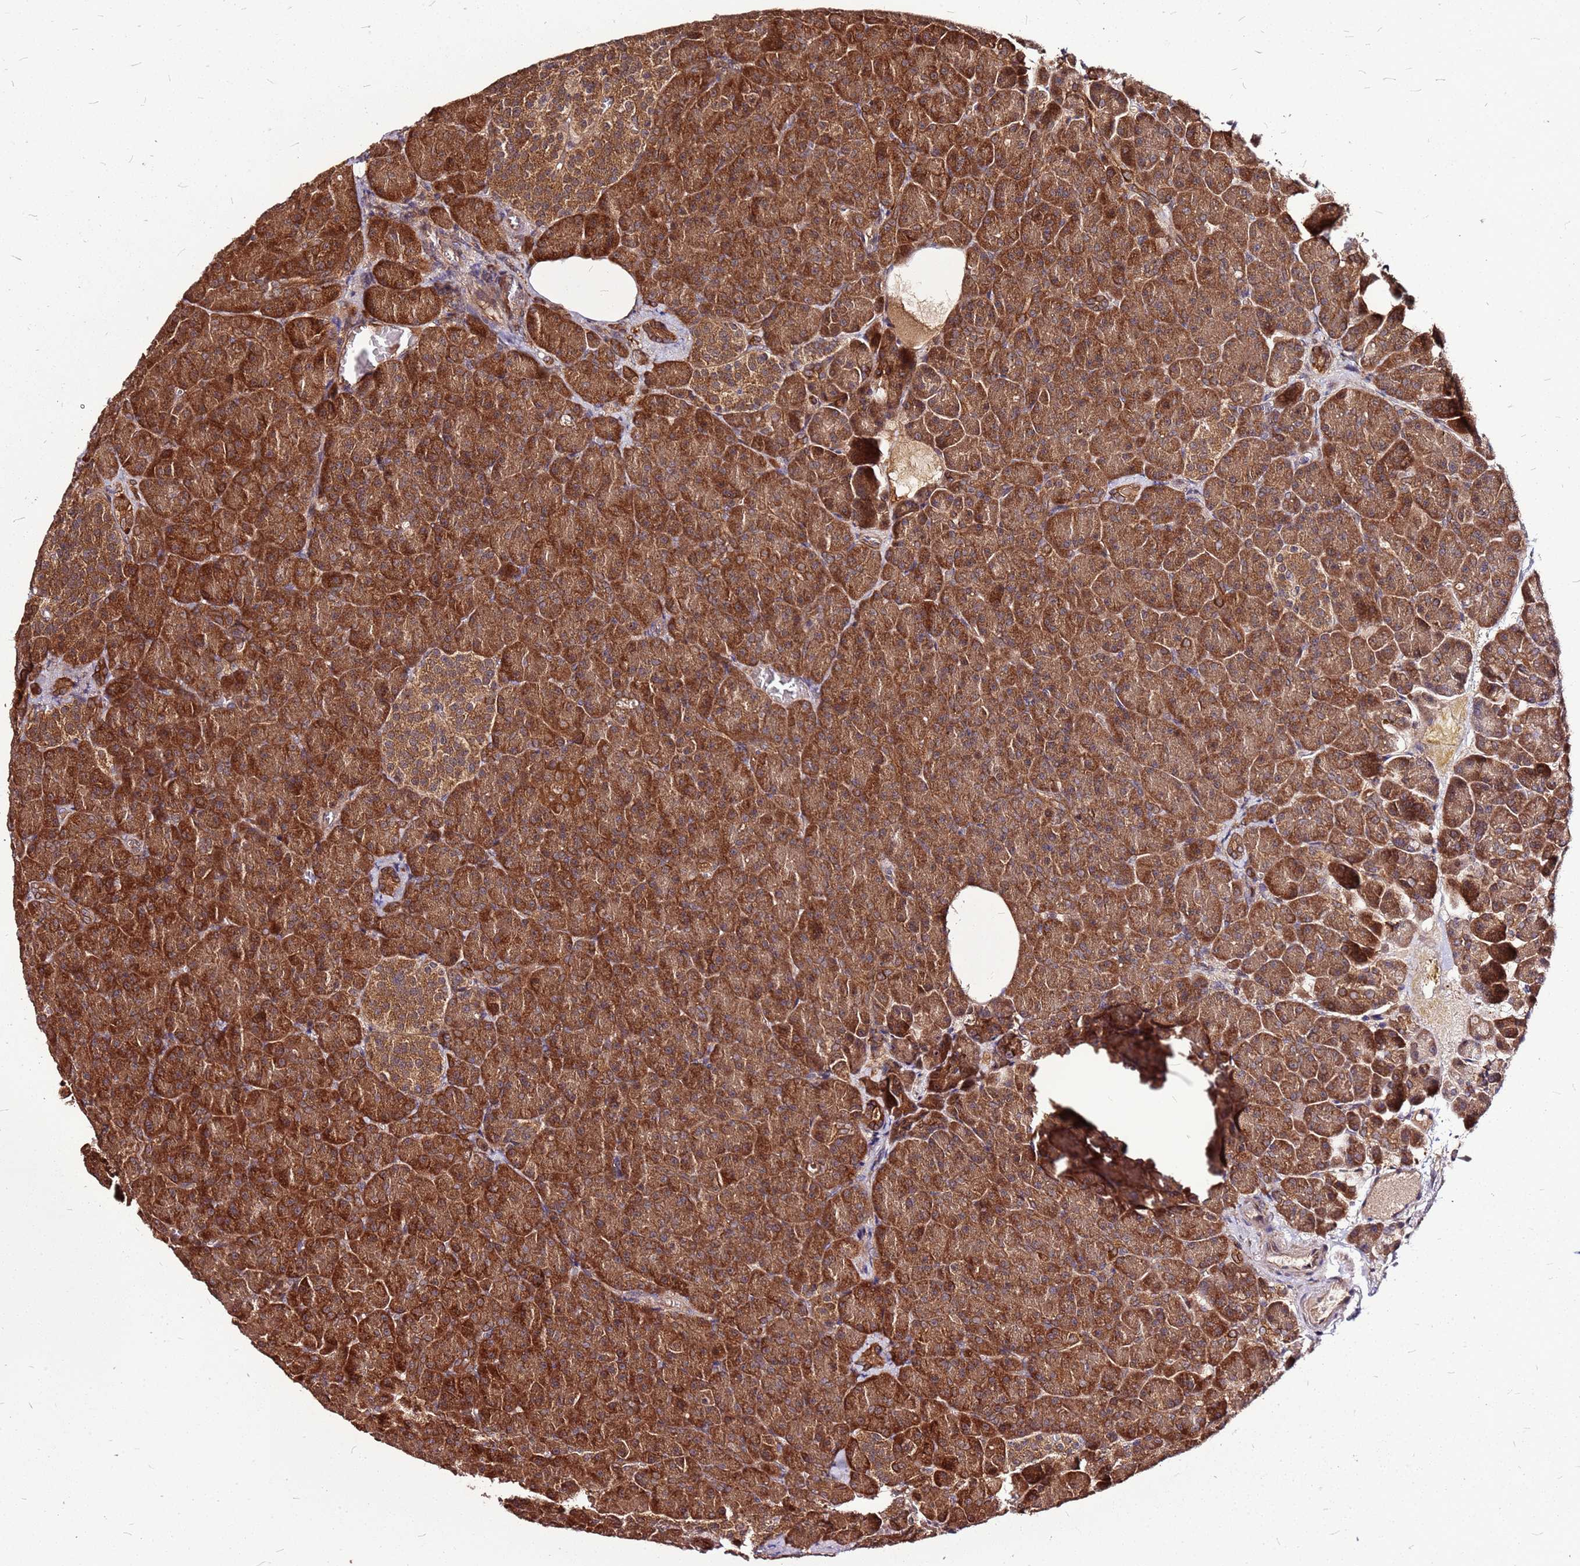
{"staining": {"intensity": "strong", "quantity": ">75%", "location": "cytoplasmic/membranous"}, "tissue": "pancreas", "cell_type": "Exocrine glandular cells", "image_type": "normal", "snomed": [{"axis": "morphology", "description": "Normal tissue, NOS"}, {"axis": "topography", "description": "Pancreas"}], "caption": "Immunohistochemical staining of unremarkable pancreas reveals strong cytoplasmic/membranous protein positivity in about >75% of exocrine glandular cells. (Brightfield microscopy of DAB IHC at high magnification).", "gene": "LYPLAL1", "patient": {"sex": "female", "age": 74}}